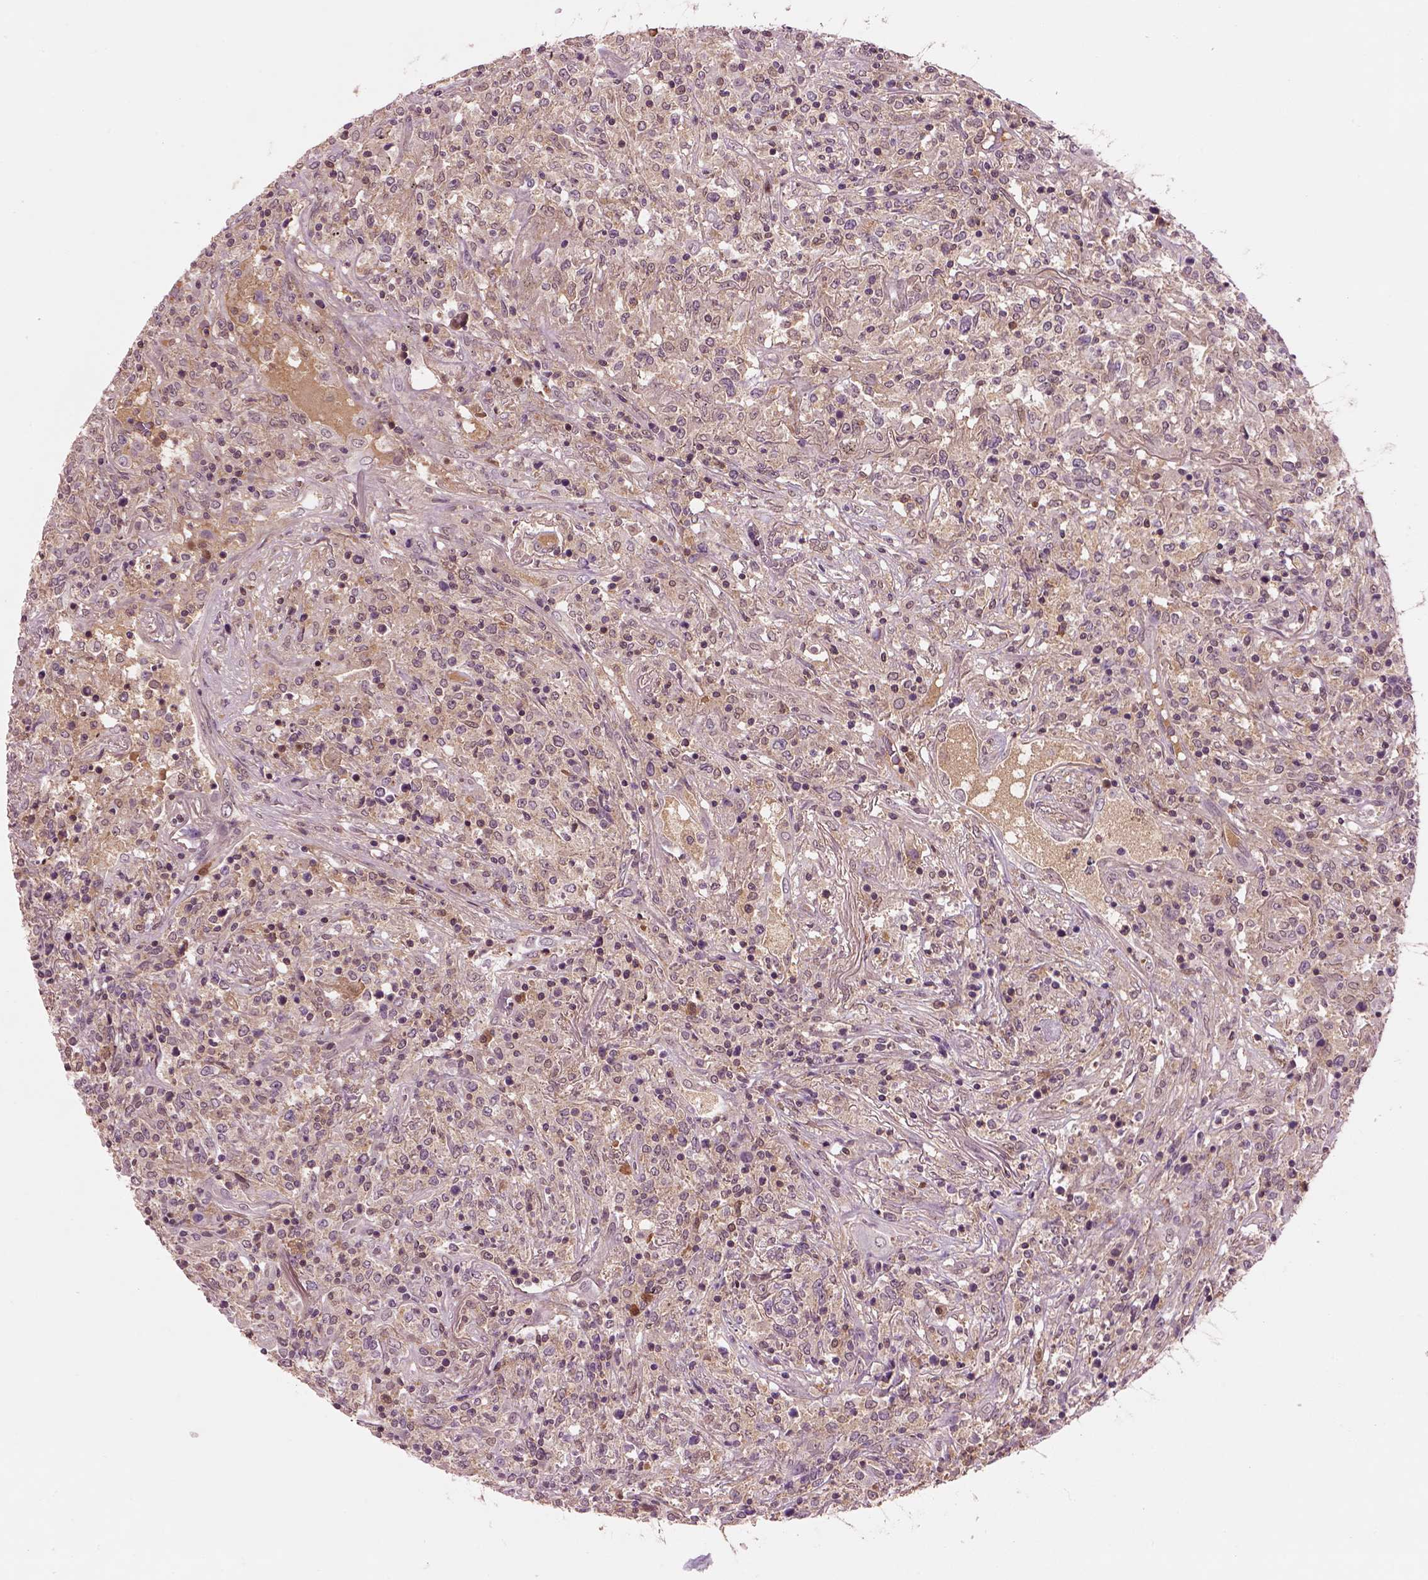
{"staining": {"intensity": "weak", "quantity": ">75%", "location": "cytoplasmic/membranous"}, "tissue": "lymphoma", "cell_type": "Tumor cells", "image_type": "cancer", "snomed": [{"axis": "morphology", "description": "Malignant lymphoma, non-Hodgkin's type, High grade"}, {"axis": "topography", "description": "Lung"}], "caption": "Immunohistochemical staining of human malignant lymphoma, non-Hodgkin's type (high-grade) shows low levels of weak cytoplasmic/membranous expression in approximately >75% of tumor cells.", "gene": "MDP1", "patient": {"sex": "male", "age": 79}}